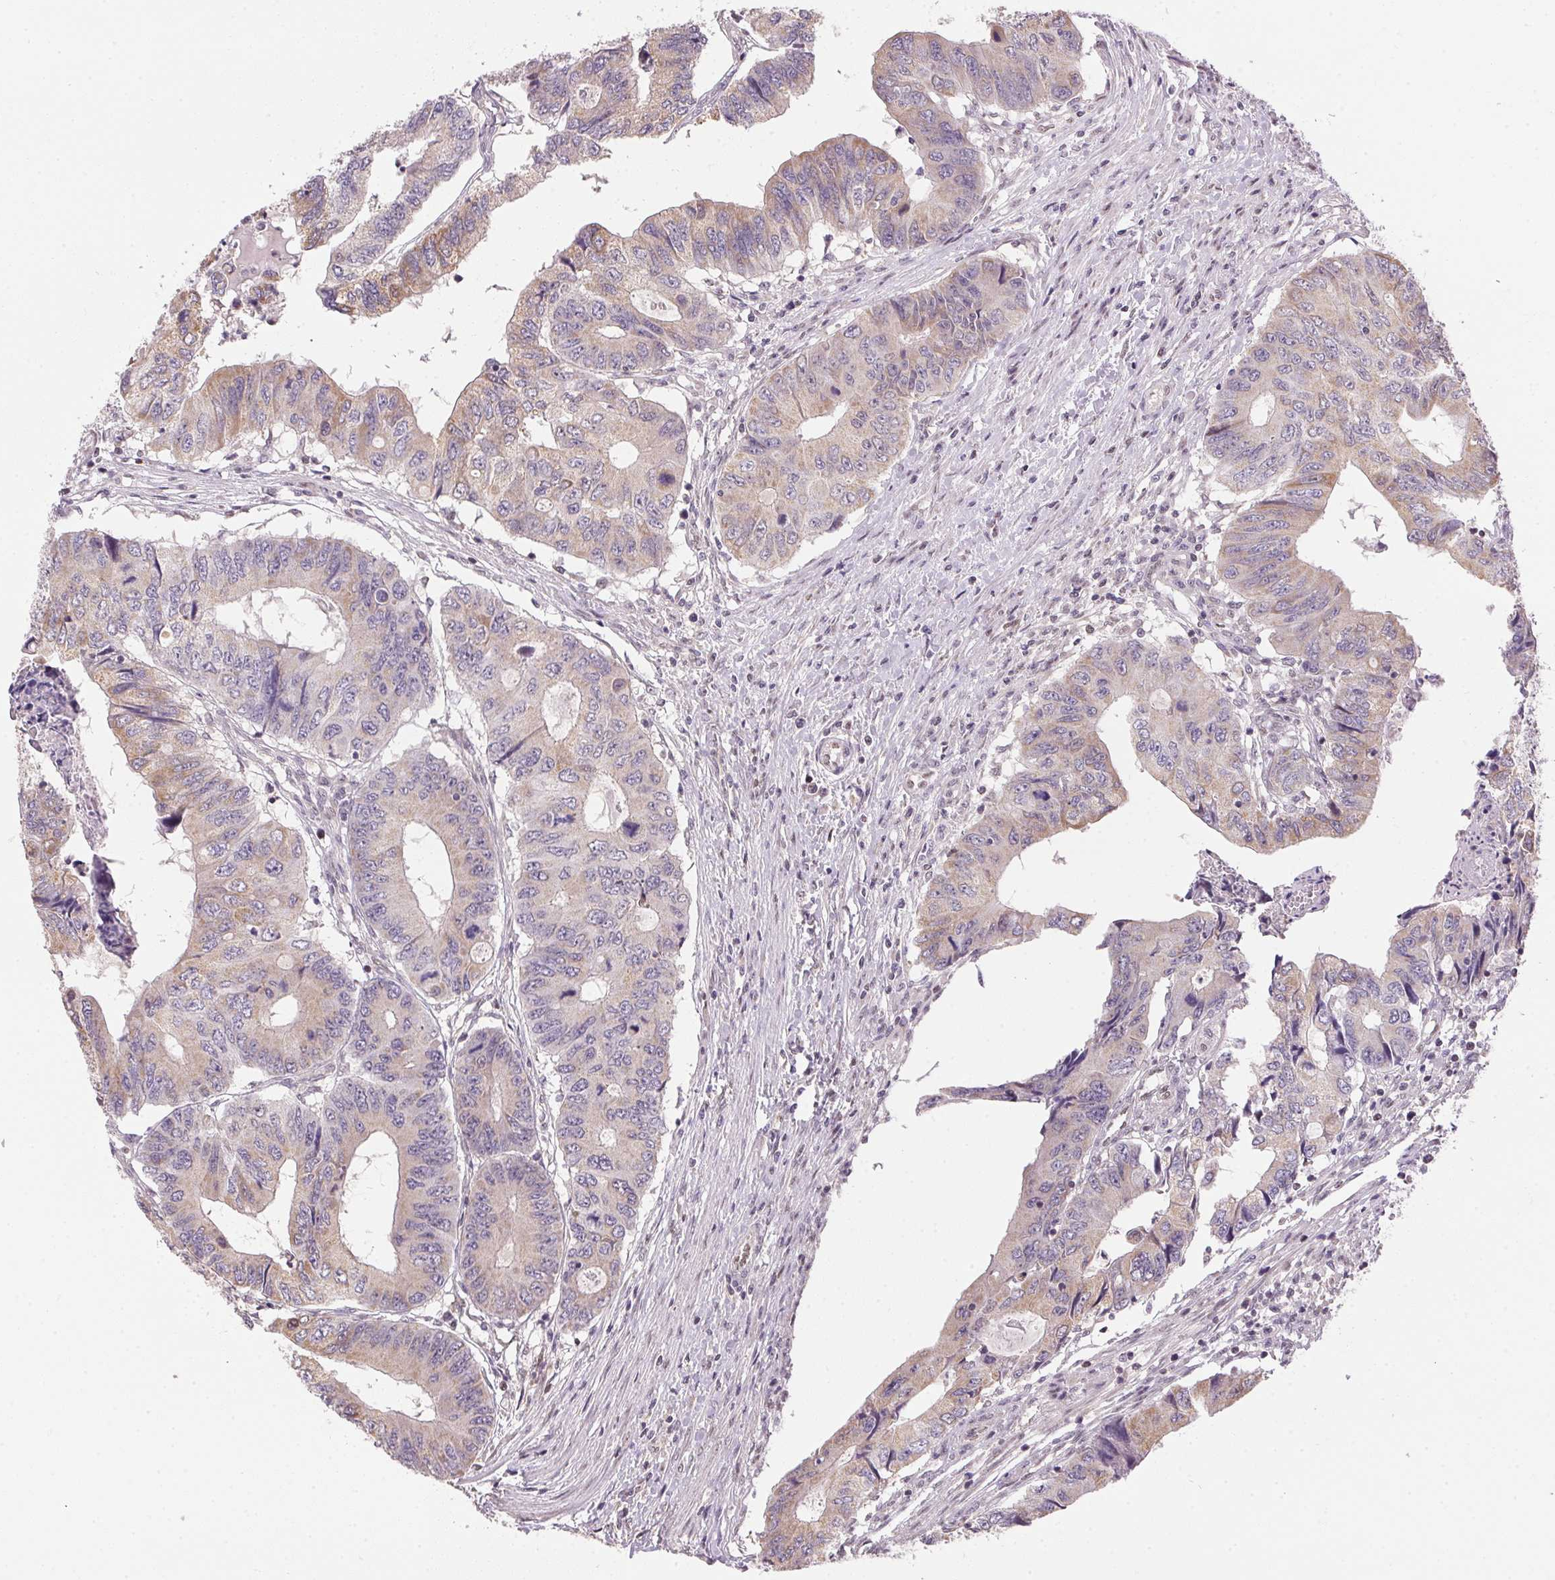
{"staining": {"intensity": "weak", "quantity": "25%-75%", "location": "cytoplasmic/membranous"}, "tissue": "colorectal cancer", "cell_type": "Tumor cells", "image_type": "cancer", "snomed": [{"axis": "morphology", "description": "Adenocarcinoma, NOS"}, {"axis": "topography", "description": "Colon"}], "caption": "This image shows immunohistochemistry staining of human colorectal adenocarcinoma, with low weak cytoplasmic/membranous expression in about 25%-75% of tumor cells.", "gene": "SC5D", "patient": {"sex": "male", "age": 53}}